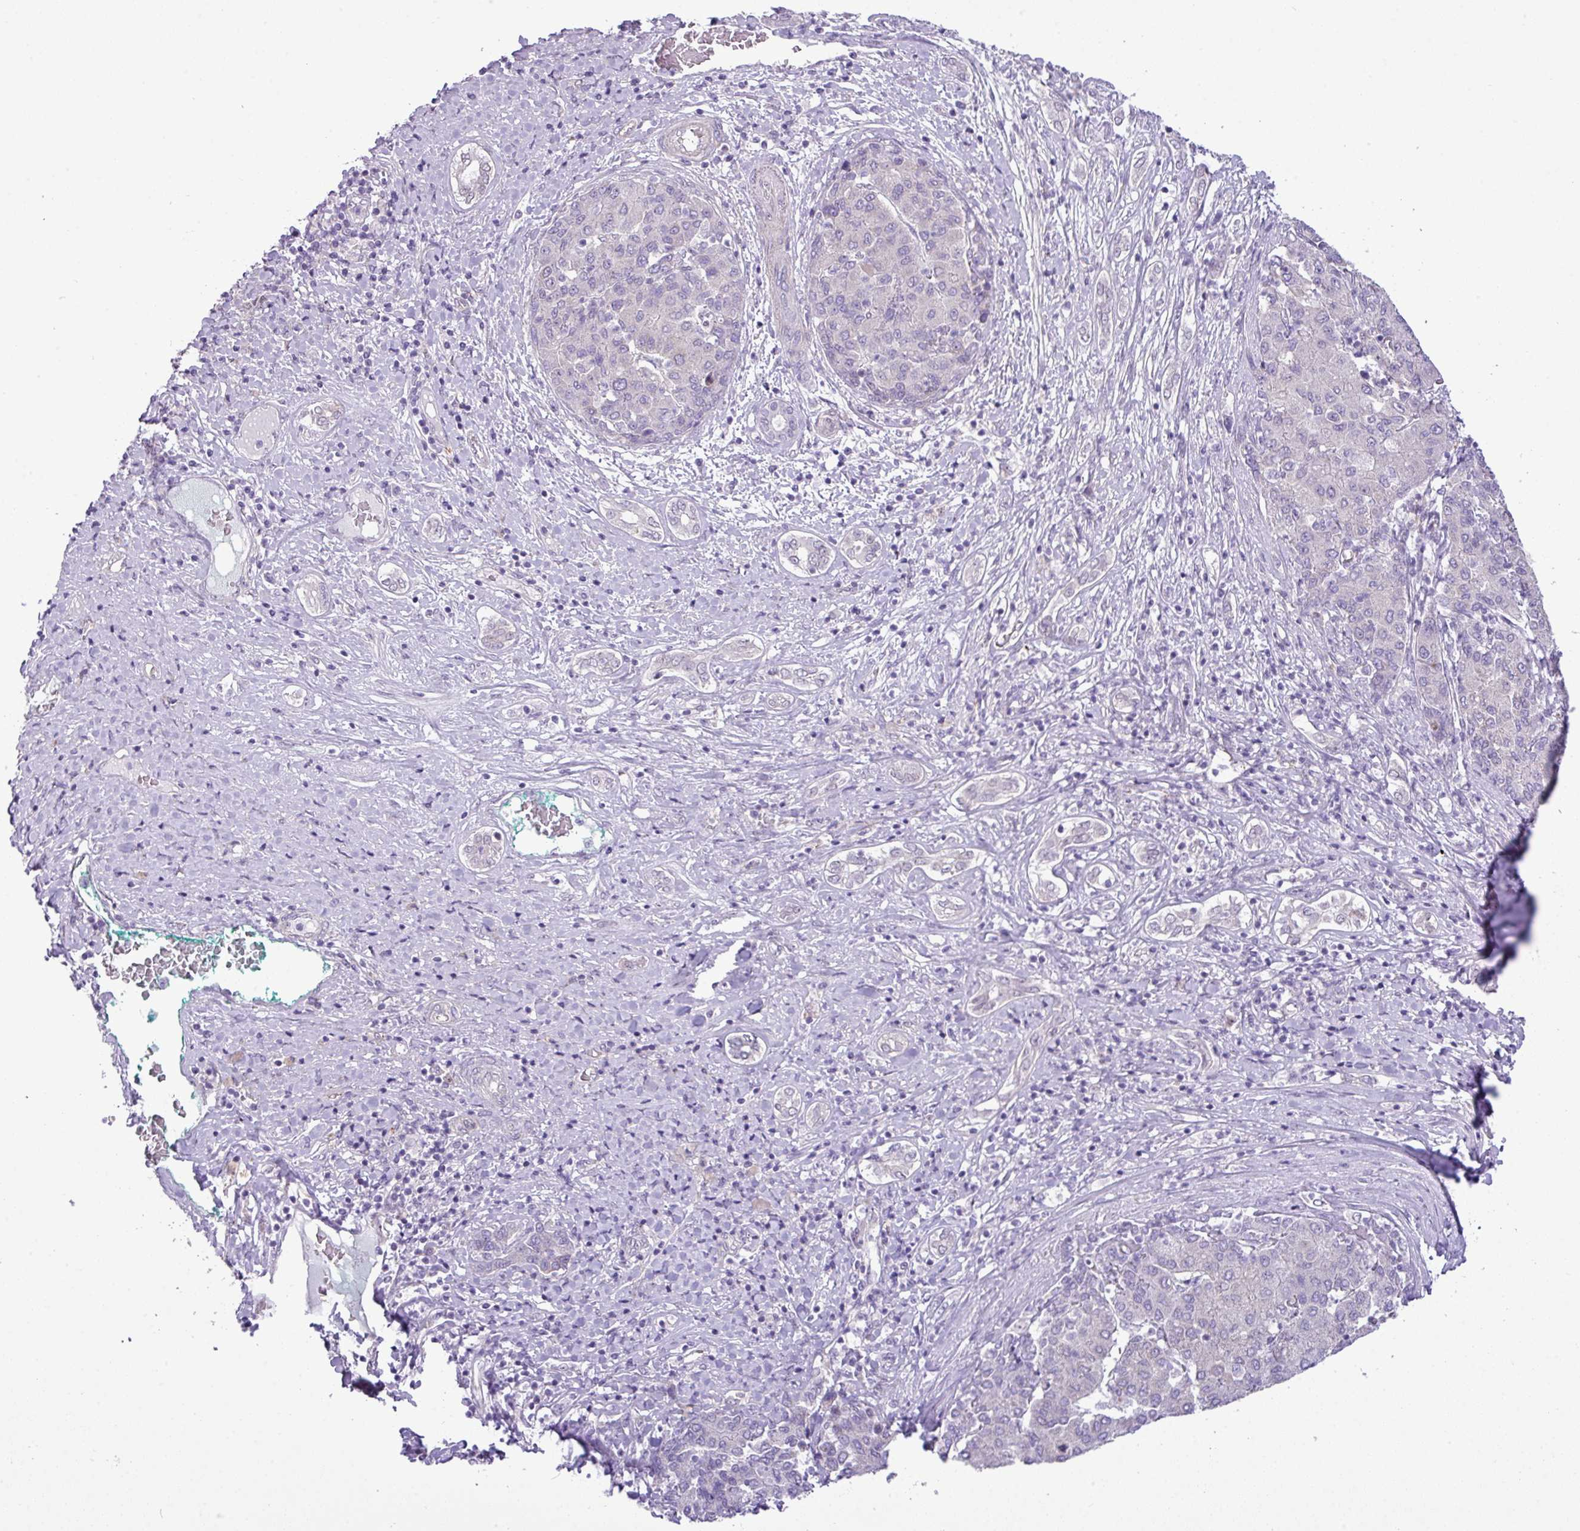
{"staining": {"intensity": "negative", "quantity": "none", "location": "none"}, "tissue": "liver cancer", "cell_type": "Tumor cells", "image_type": "cancer", "snomed": [{"axis": "morphology", "description": "Carcinoma, Hepatocellular, NOS"}, {"axis": "topography", "description": "Liver"}], "caption": "Immunohistochemistry image of neoplastic tissue: human hepatocellular carcinoma (liver) stained with DAB demonstrates no significant protein positivity in tumor cells. (Stains: DAB (3,3'-diaminobenzidine) IHC with hematoxylin counter stain, Microscopy: brightfield microscopy at high magnification).", "gene": "MAK16", "patient": {"sex": "male", "age": 65}}